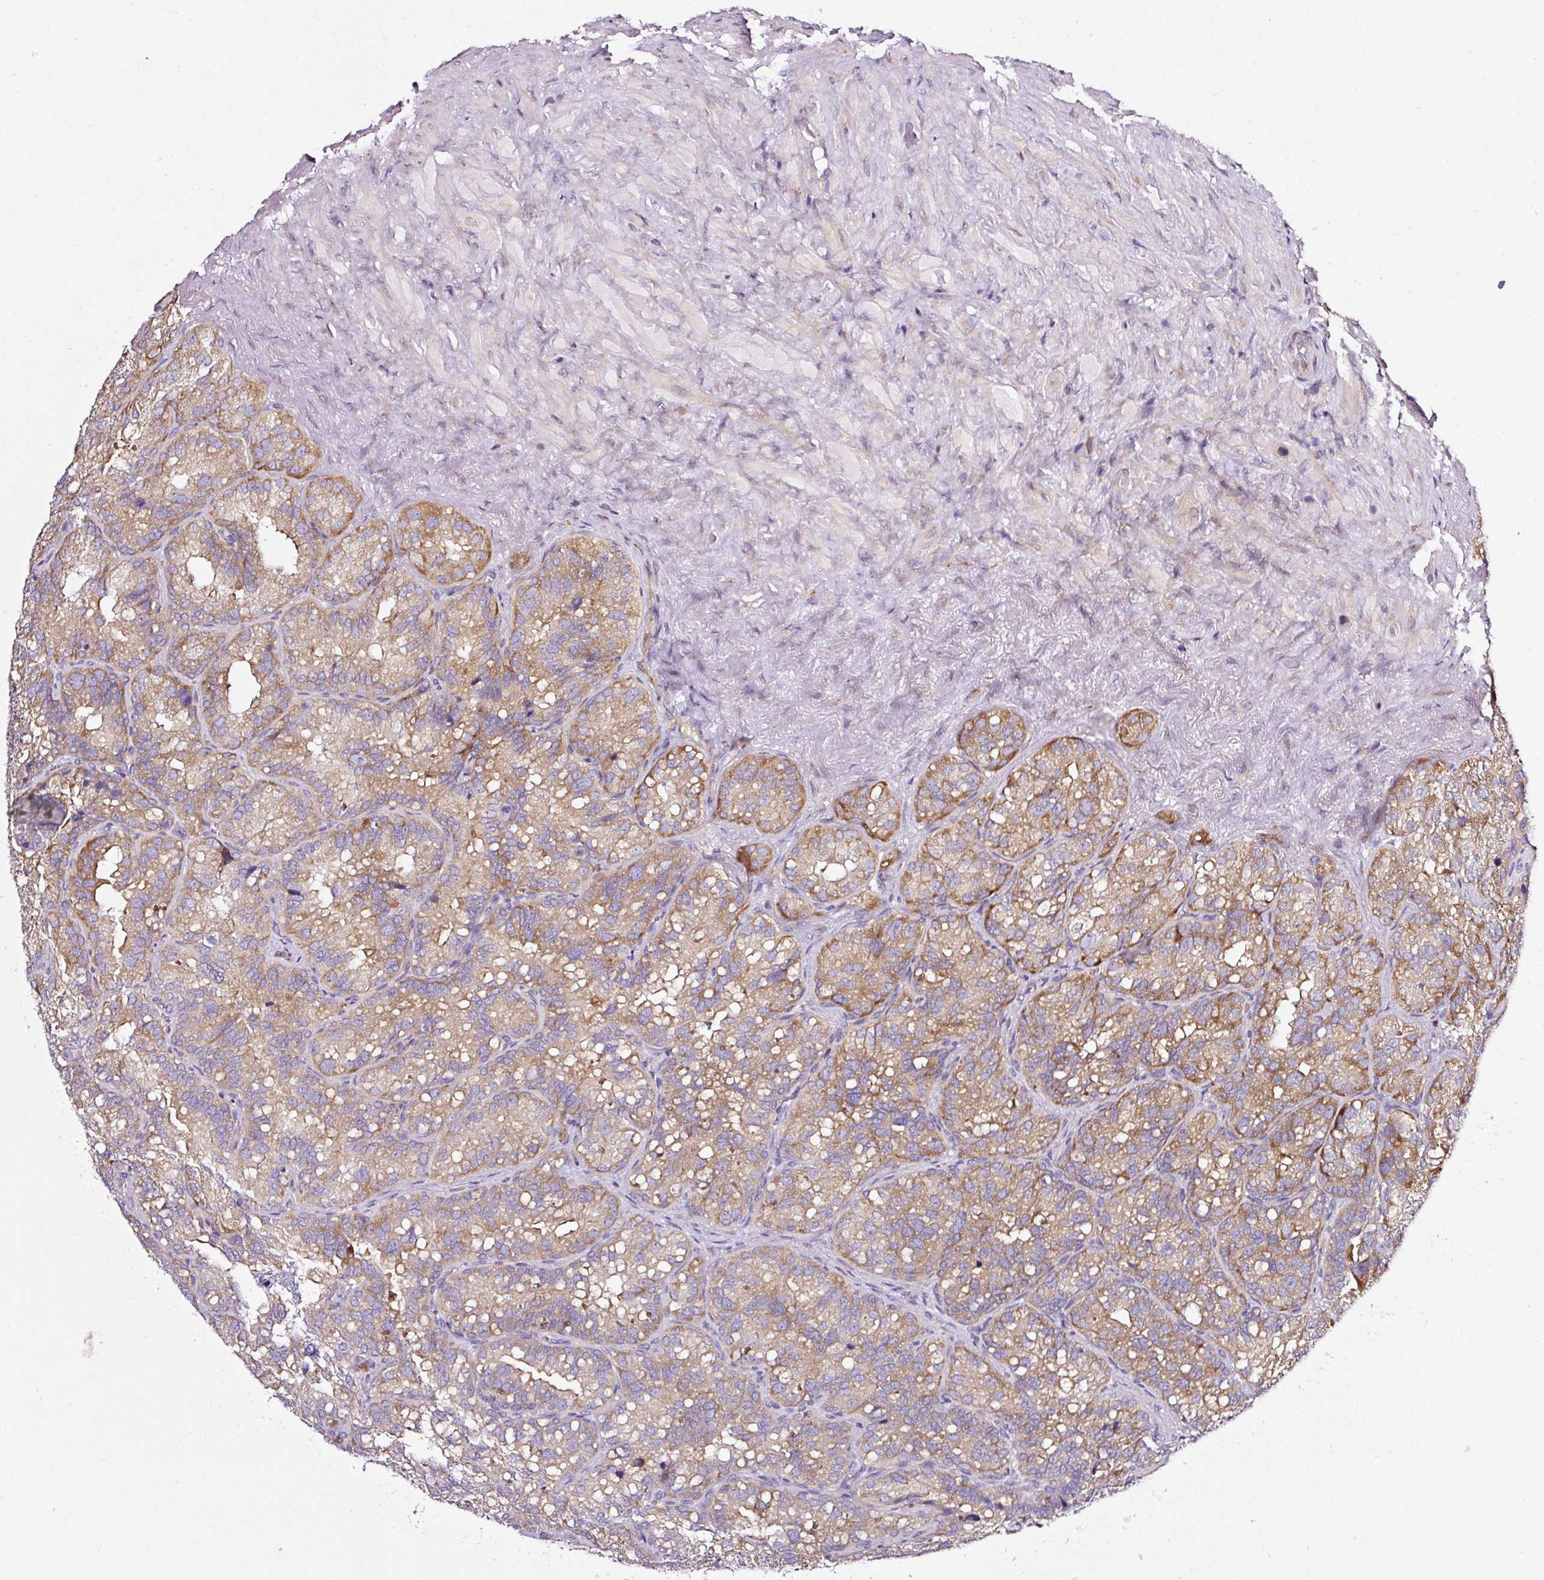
{"staining": {"intensity": "moderate", "quantity": ">75%", "location": "cytoplasmic/membranous"}, "tissue": "seminal vesicle", "cell_type": "Glandular cells", "image_type": "normal", "snomed": [{"axis": "morphology", "description": "Normal tissue, NOS"}, {"axis": "topography", "description": "Seminal veicle"}], "caption": "Seminal vesicle stained with DAB immunohistochemistry (IHC) exhibits medium levels of moderate cytoplasmic/membranous expression in about >75% of glandular cells.", "gene": "RPL10A", "patient": {"sex": "male", "age": 69}}